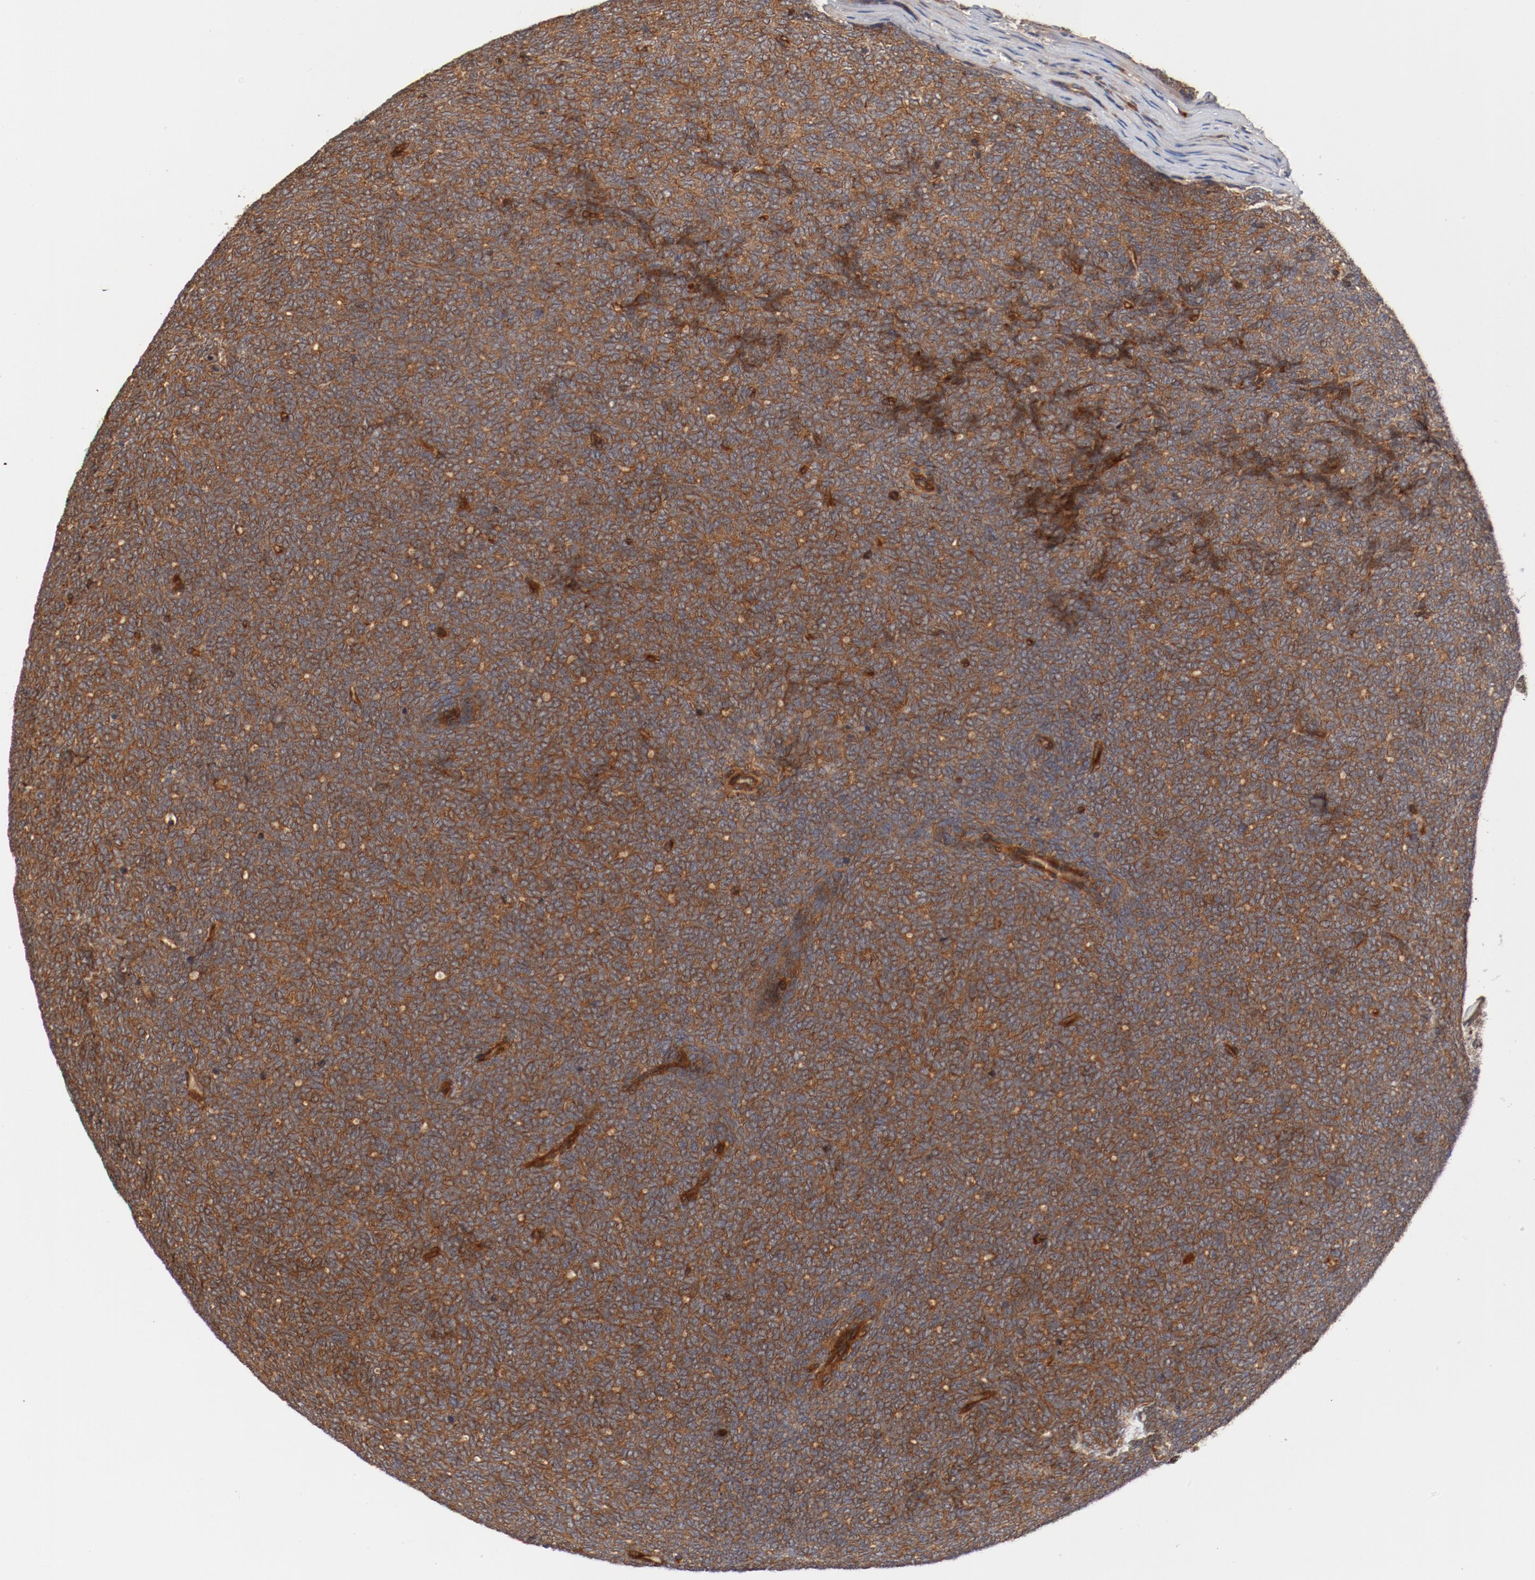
{"staining": {"intensity": "moderate", "quantity": ">75%", "location": "cytoplasmic/membranous"}, "tissue": "renal cancer", "cell_type": "Tumor cells", "image_type": "cancer", "snomed": [{"axis": "morphology", "description": "Neoplasm, malignant, NOS"}, {"axis": "topography", "description": "Kidney"}], "caption": "Neoplasm (malignant) (renal) stained with DAB immunohistochemistry shows medium levels of moderate cytoplasmic/membranous staining in approximately >75% of tumor cells. Ihc stains the protein of interest in brown and the nuclei are stained blue.", "gene": "PITPNM2", "patient": {"sex": "male", "age": 28}}